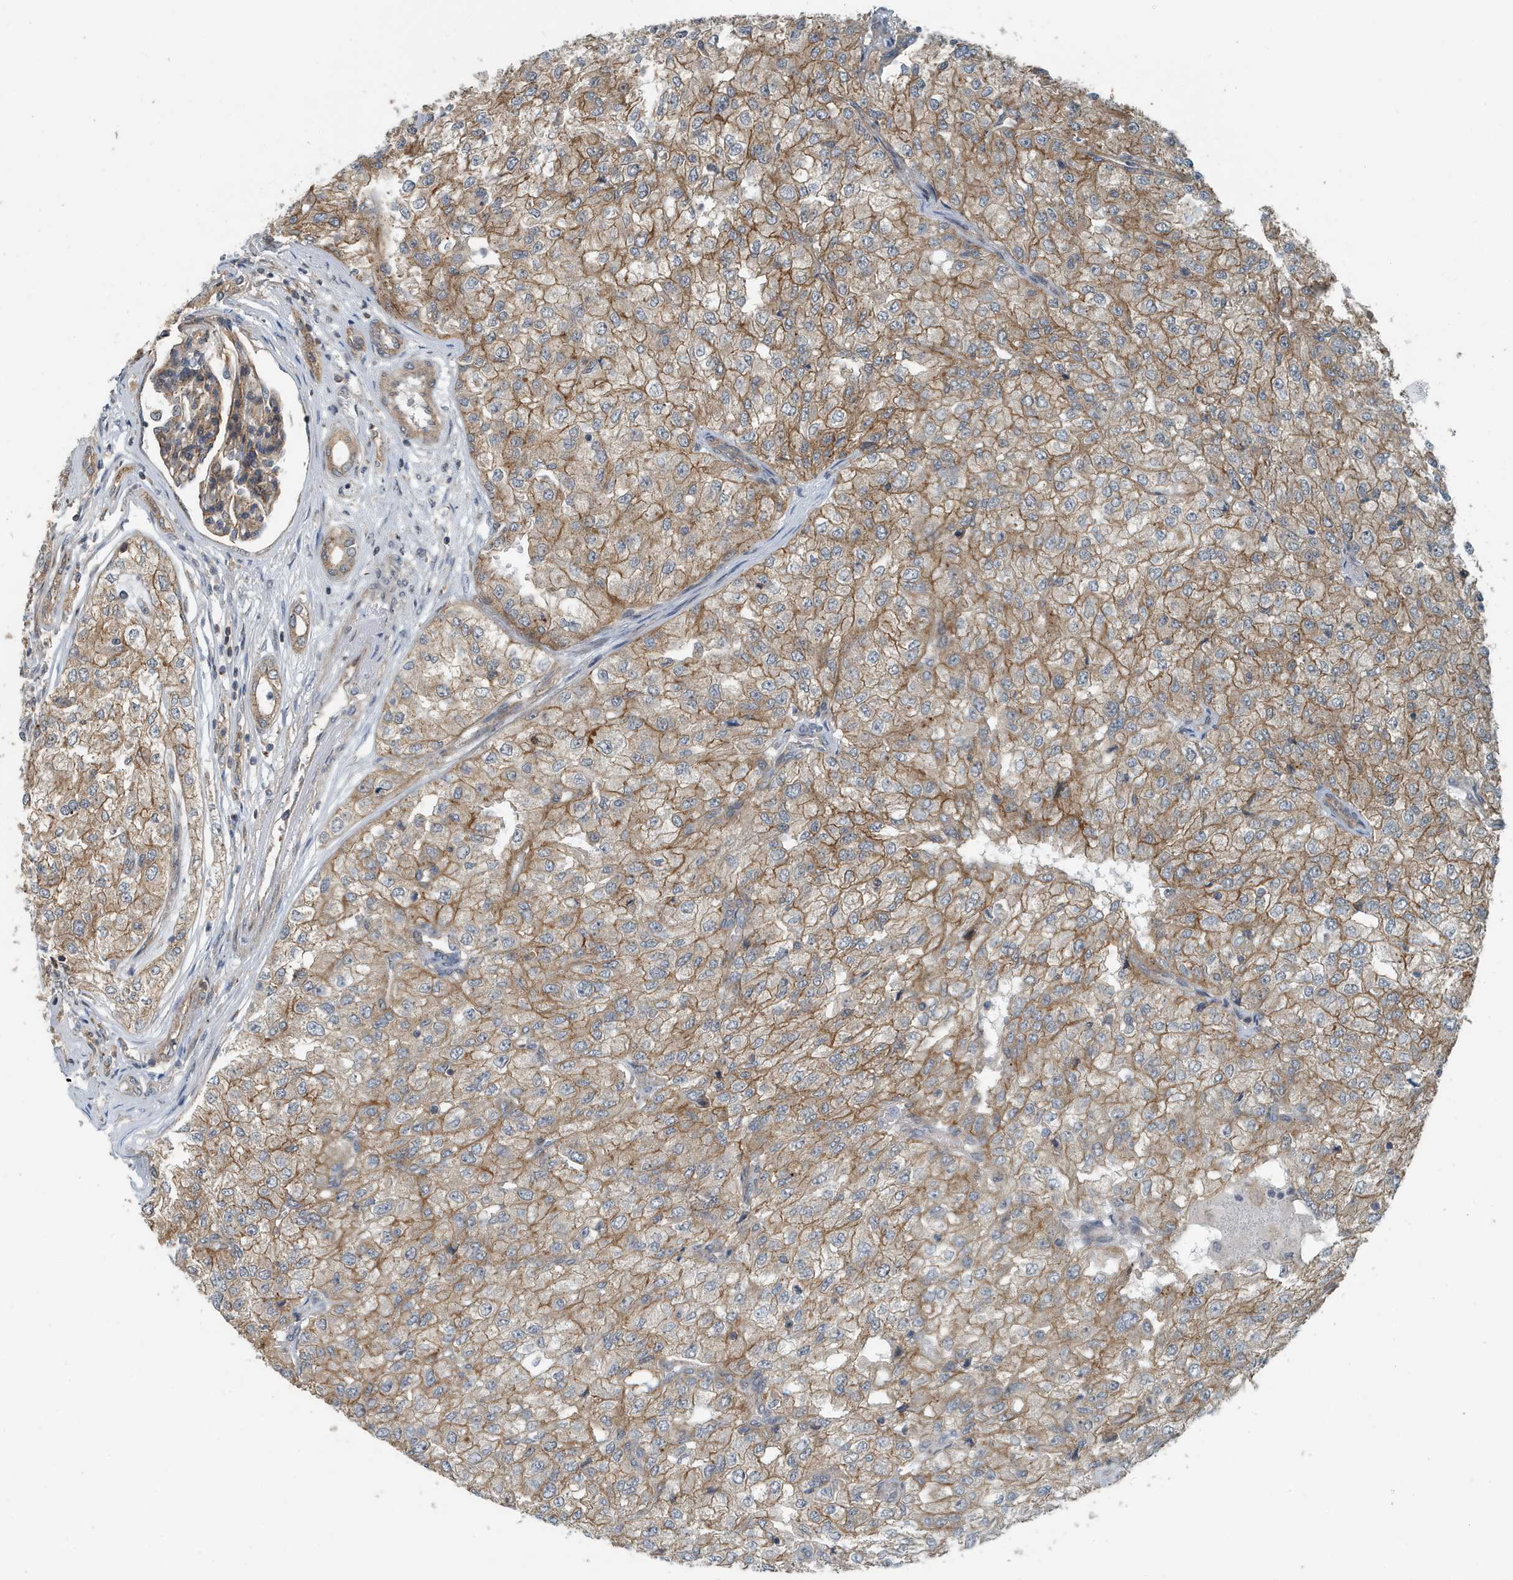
{"staining": {"intensity": "moderate", "quantity": ">75%", "location": "cytoplasmic/membranous"}, "tissue": "renal cancer", "cell_type": "Tumor cells", "image_type": "cancer", "snomed": [{"axis": "morphology", "description": "Adenocarcinoma, NOS"}, {"axis": "topography", "description": "Kidney"}], "caption": "Immunohistochemistry (IHC) micrograph of neoplastic tissue: adenocarcinoma (renal) stained using immunohistochemistry (IHC) demonstrates medium levels of moderate protein expression localized specifically in the cytoplasmic/membranous of tumor cells, appearing as a cytoplasmic/membranous brown color.", "gene": "KIF15", "patient": {"sex": "female", "age": 54}}